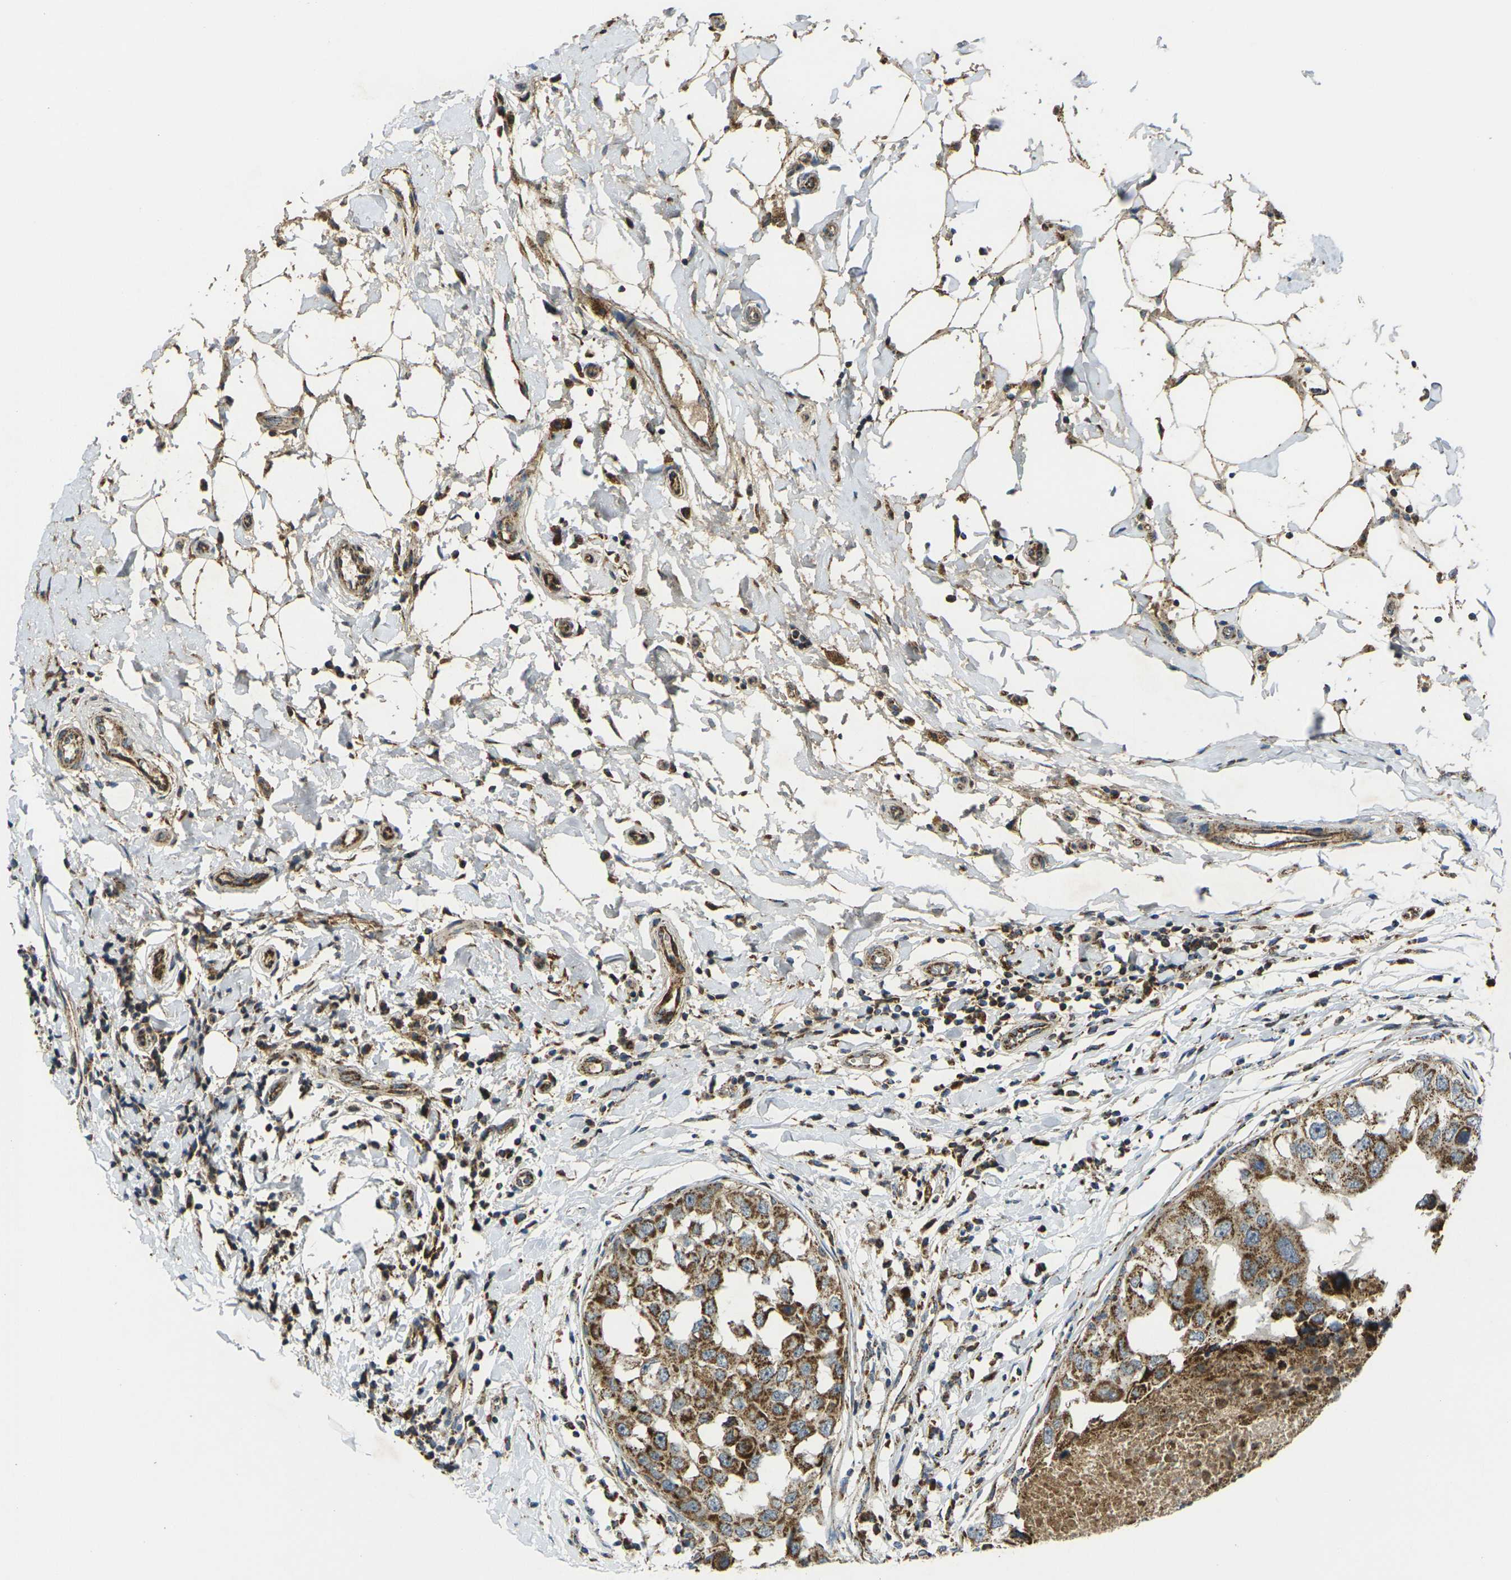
{"staining": {"intensity": "moderate", "quantity": ">75%", "location": "cytoplasmic/membranous"}, "tissue": "breast cancer", "cell_type": "Tumor cells", "image_type": "cancer", "snomed": [{"axis": "morphology", "description": "Duct carcinoma"}, {"axis": "topography", "description": "Breast"}], "caption": "Breast infiltrating ductal carcinoma tissue demonstrates moderate cytoplasmic/membranous positivity in about >75% of tumor cells", "gene": "IGF1R", "patient": {"sex": "female", "age": 27}}